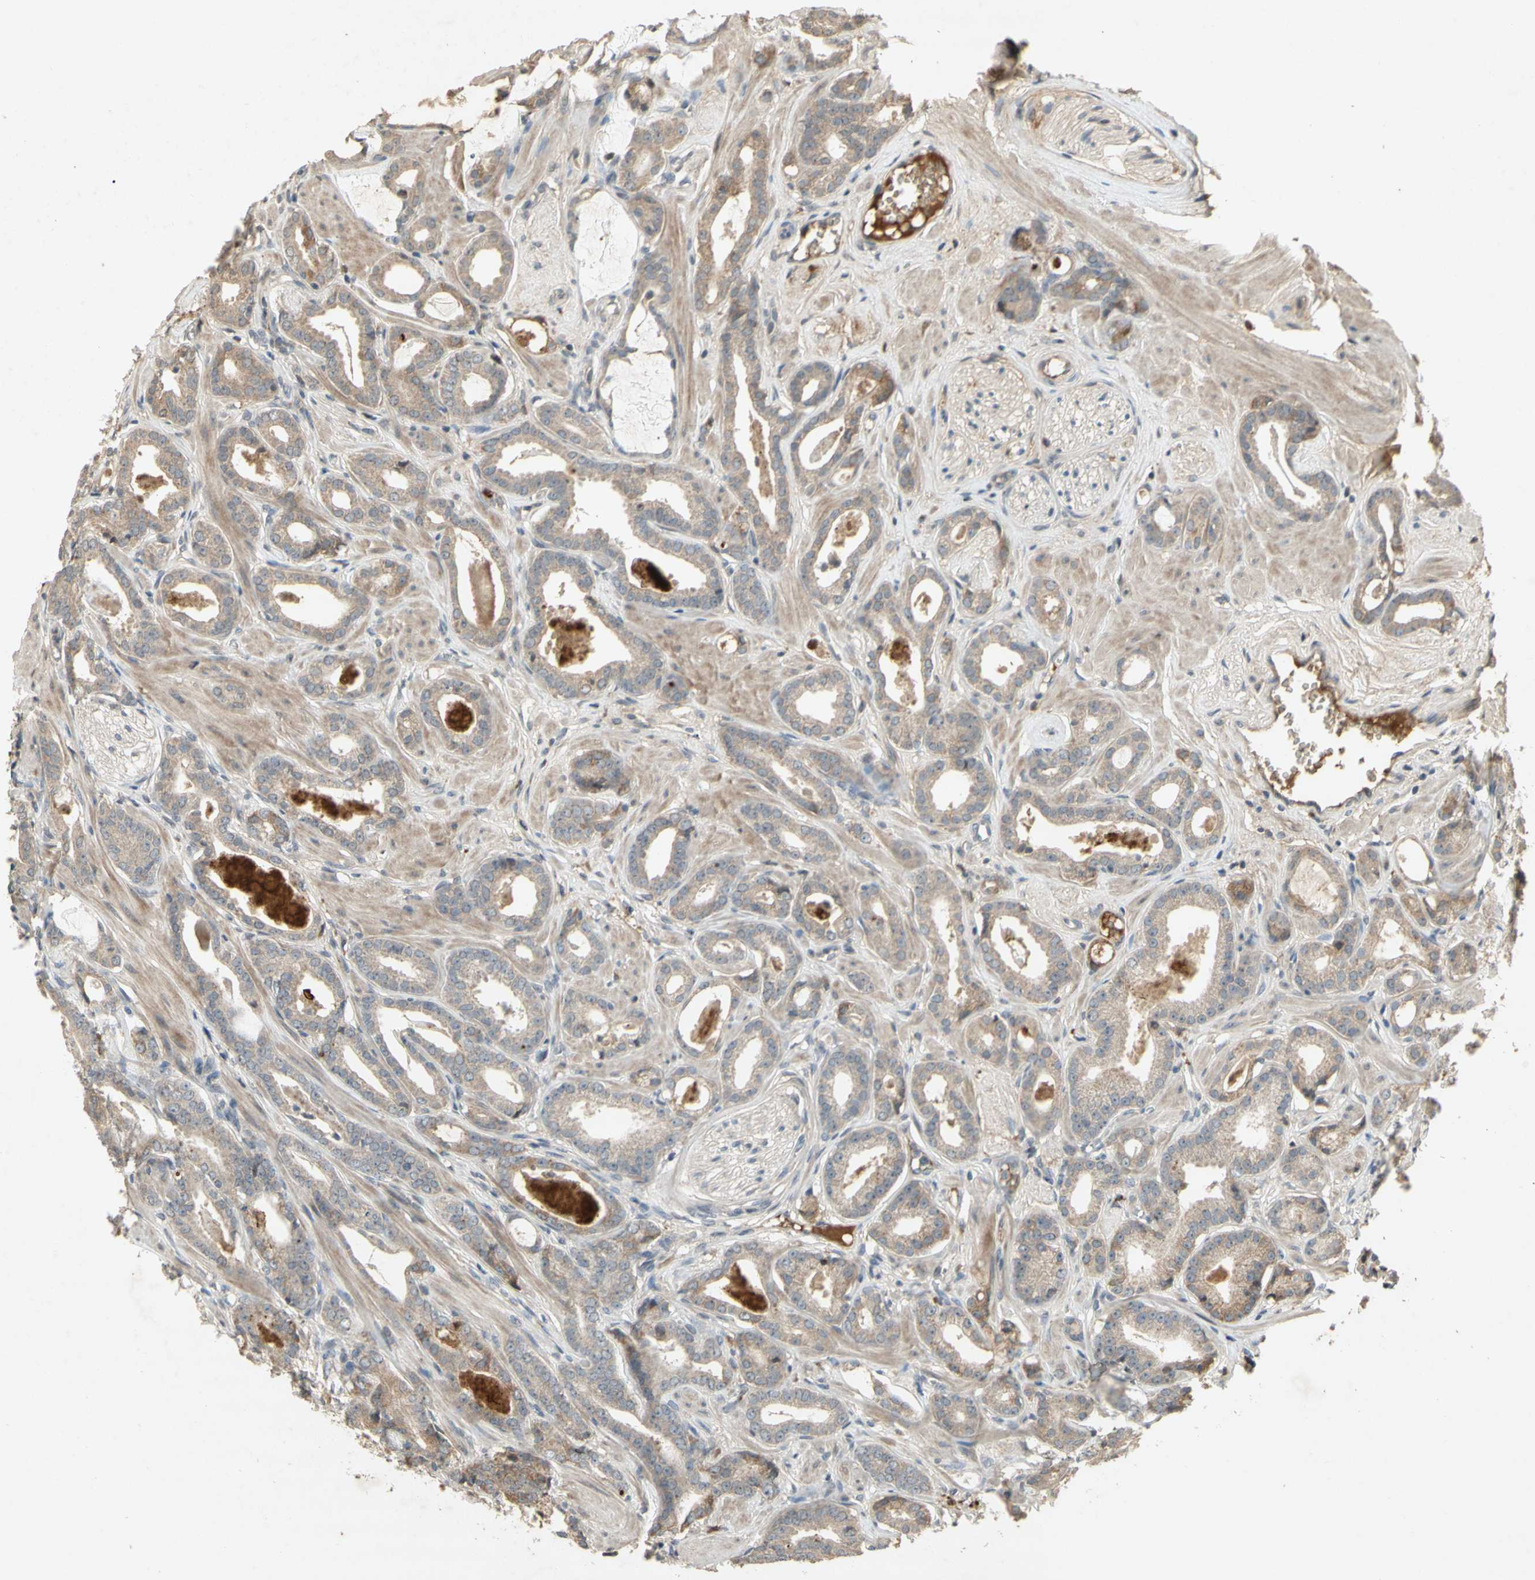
{"staining": {"intensity": "weak", "quantity": "<25%", "location": "cytoplasmic/membranous"}, "tissue": "prostate cancer", "cell_type": "Tumor cells", "image_type": "cancer", "snomed": [{"axis": "morphology", "description": "Adenocarcinoma, Low grade"}, {"axis": "topography", "description": "Prostate"}], "caption": "Prostate low-grade adenocarcinoma was stained to show a protein in brown. There is no significant positivity in tumor cells.", "gene": "NRG4", "patient": {"sex": "male", "age": 53}}